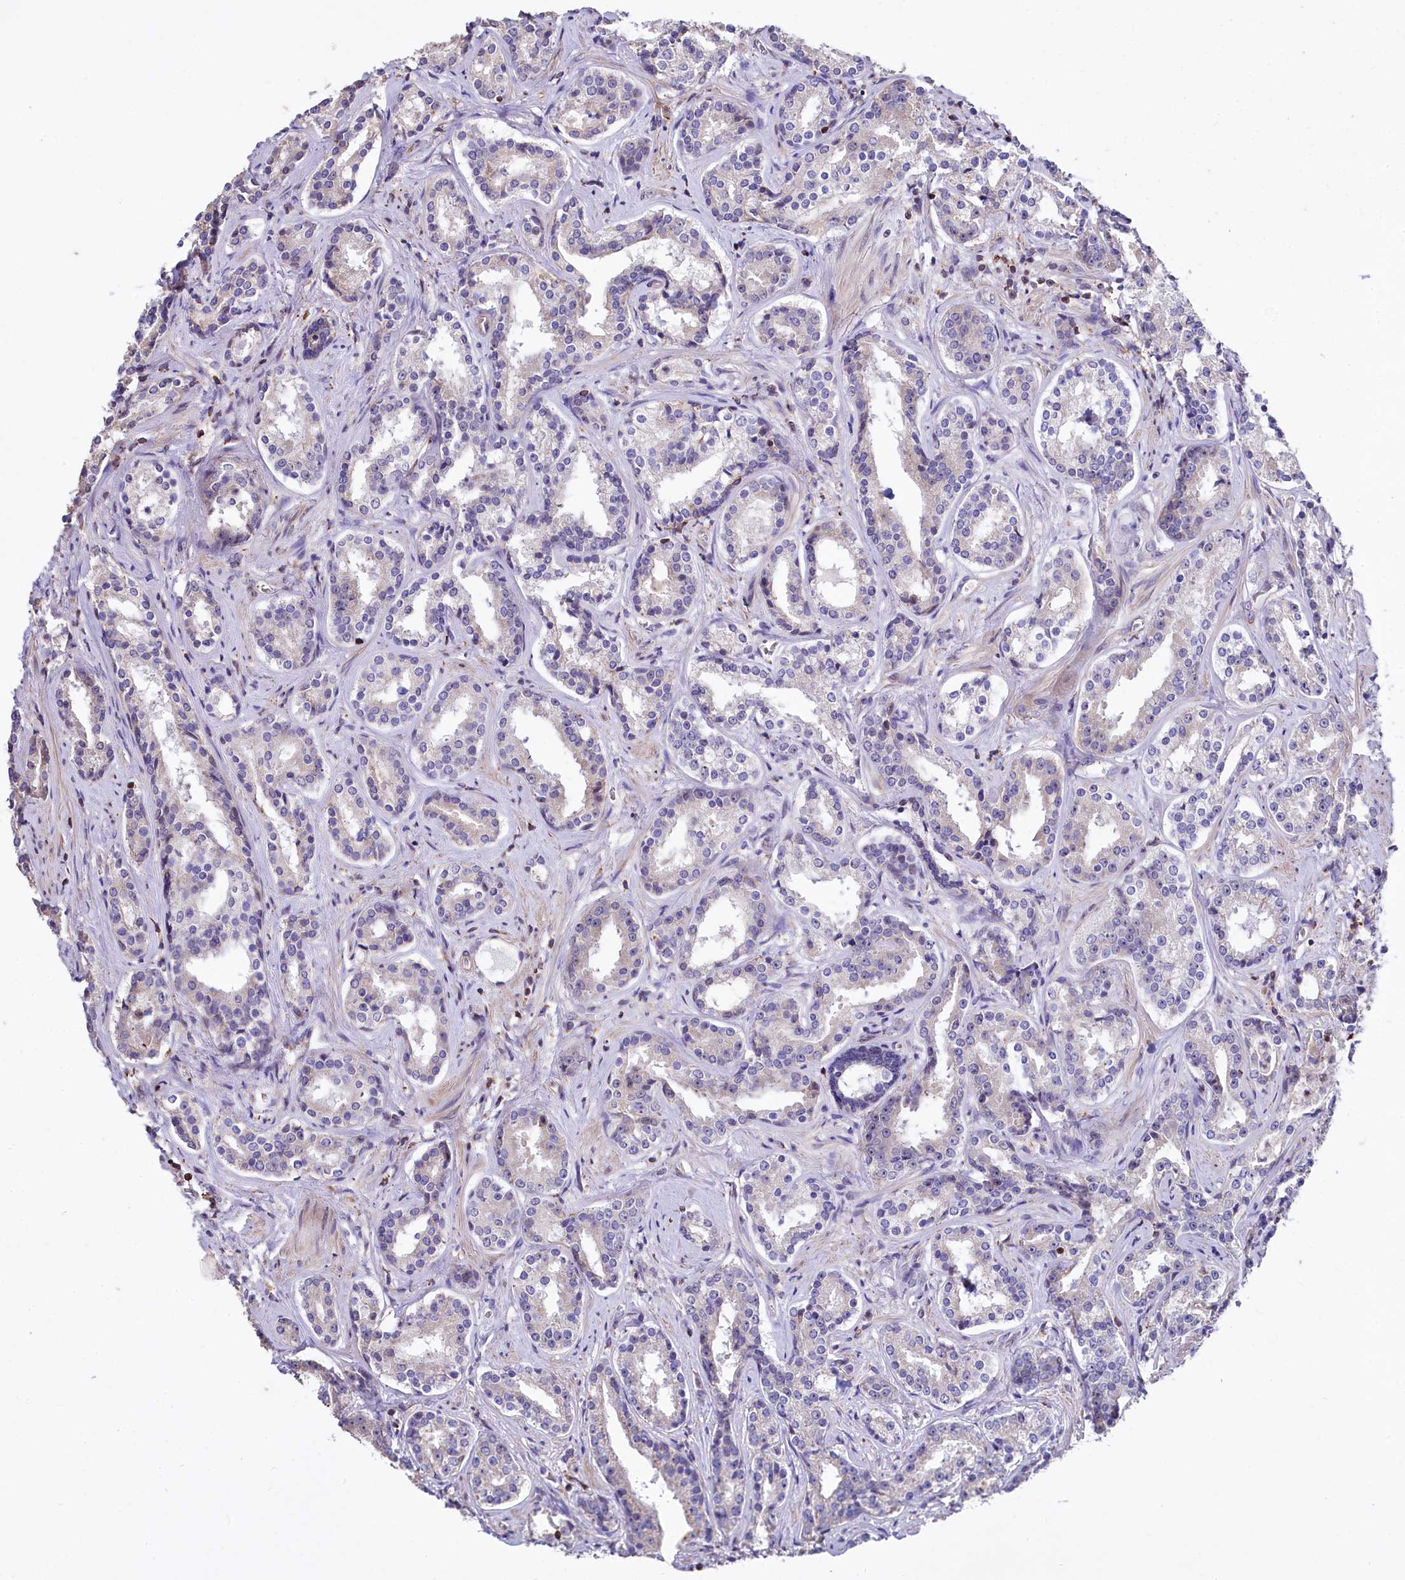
{"staining": {"intensity": "weak", "quantity": "<25%", "location": "cytoplasmic/membranous"}, "tissue": "prostate cancer", "cell_type": "Tumor cells", "image_type": "cancer", "snomed": [{"axis": "morphology", "description": "Adenocarcinoma, High grade"}, {"axis": "topography", "description": "Prostate"}], "caption": "The IHC photomicrograph has no significant positivity in tumor cells of adenocarcinoma (high-grade) (prostate) tissue. (DAB immunohistochemistry visualized using brightfield microscopy, high magnification).", "gene": "RPUSD3", "patient": {"sex": "male", "age": 58}}